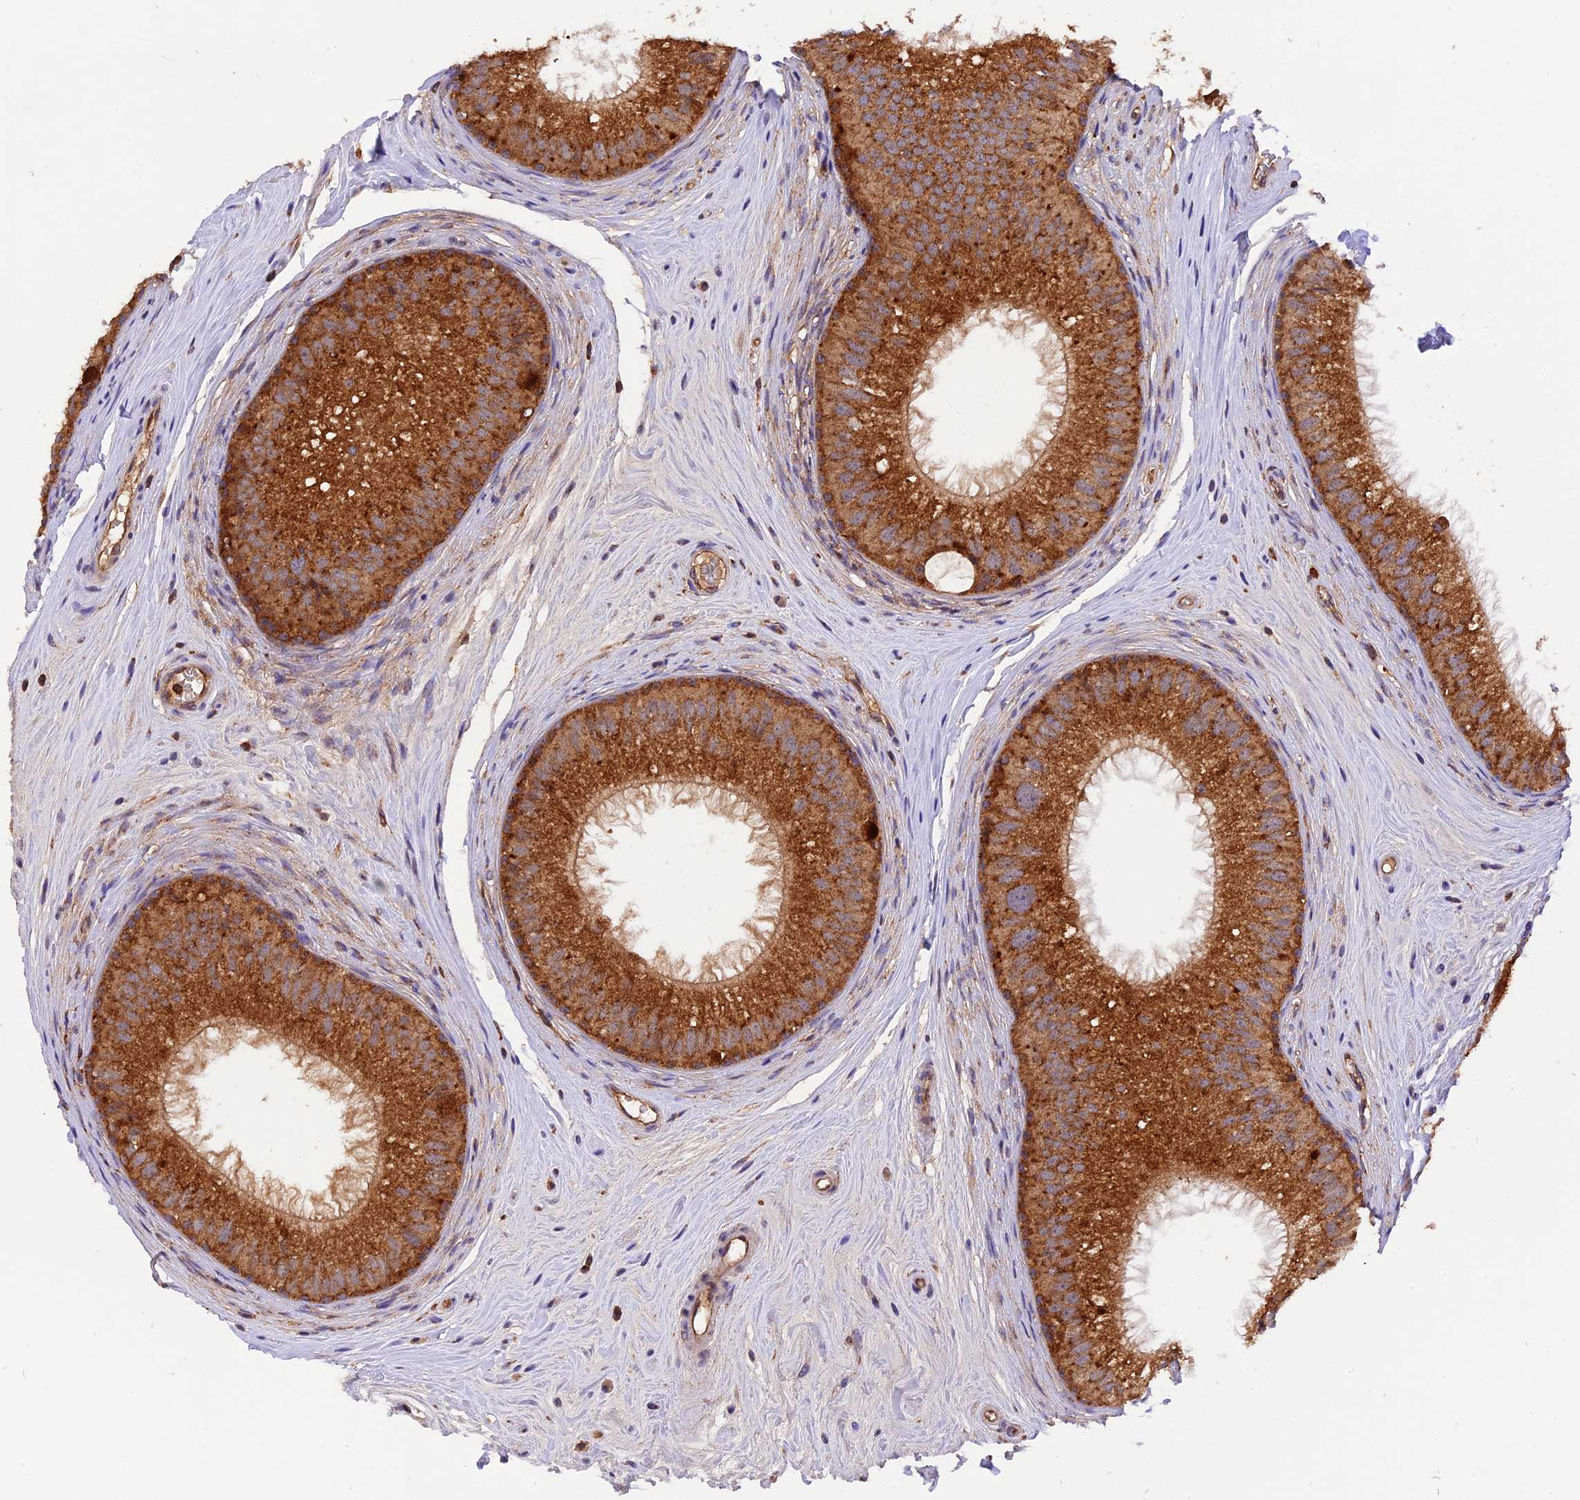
{"staining": {"intensity": "strong", "quantity": ">75%", "location": "cytoplasmic/membranous"}, "tissue": "epididymis", "cell_type": "Glandular cells", "image_type": "normal", "snomed": [{"axis": "morphology", "description": "Normal tissue, NOS"}, {"axis": "topography", "description": "Epididymis"}], "caption": "There is high levels of strong cytoplasmic/membranous staining in glandular cells of benign epididymis, as demonstrated by immunohistochemical staining (brown color).", "gene": "PEX3", "patient": {"sex": "male", "age": 33}}